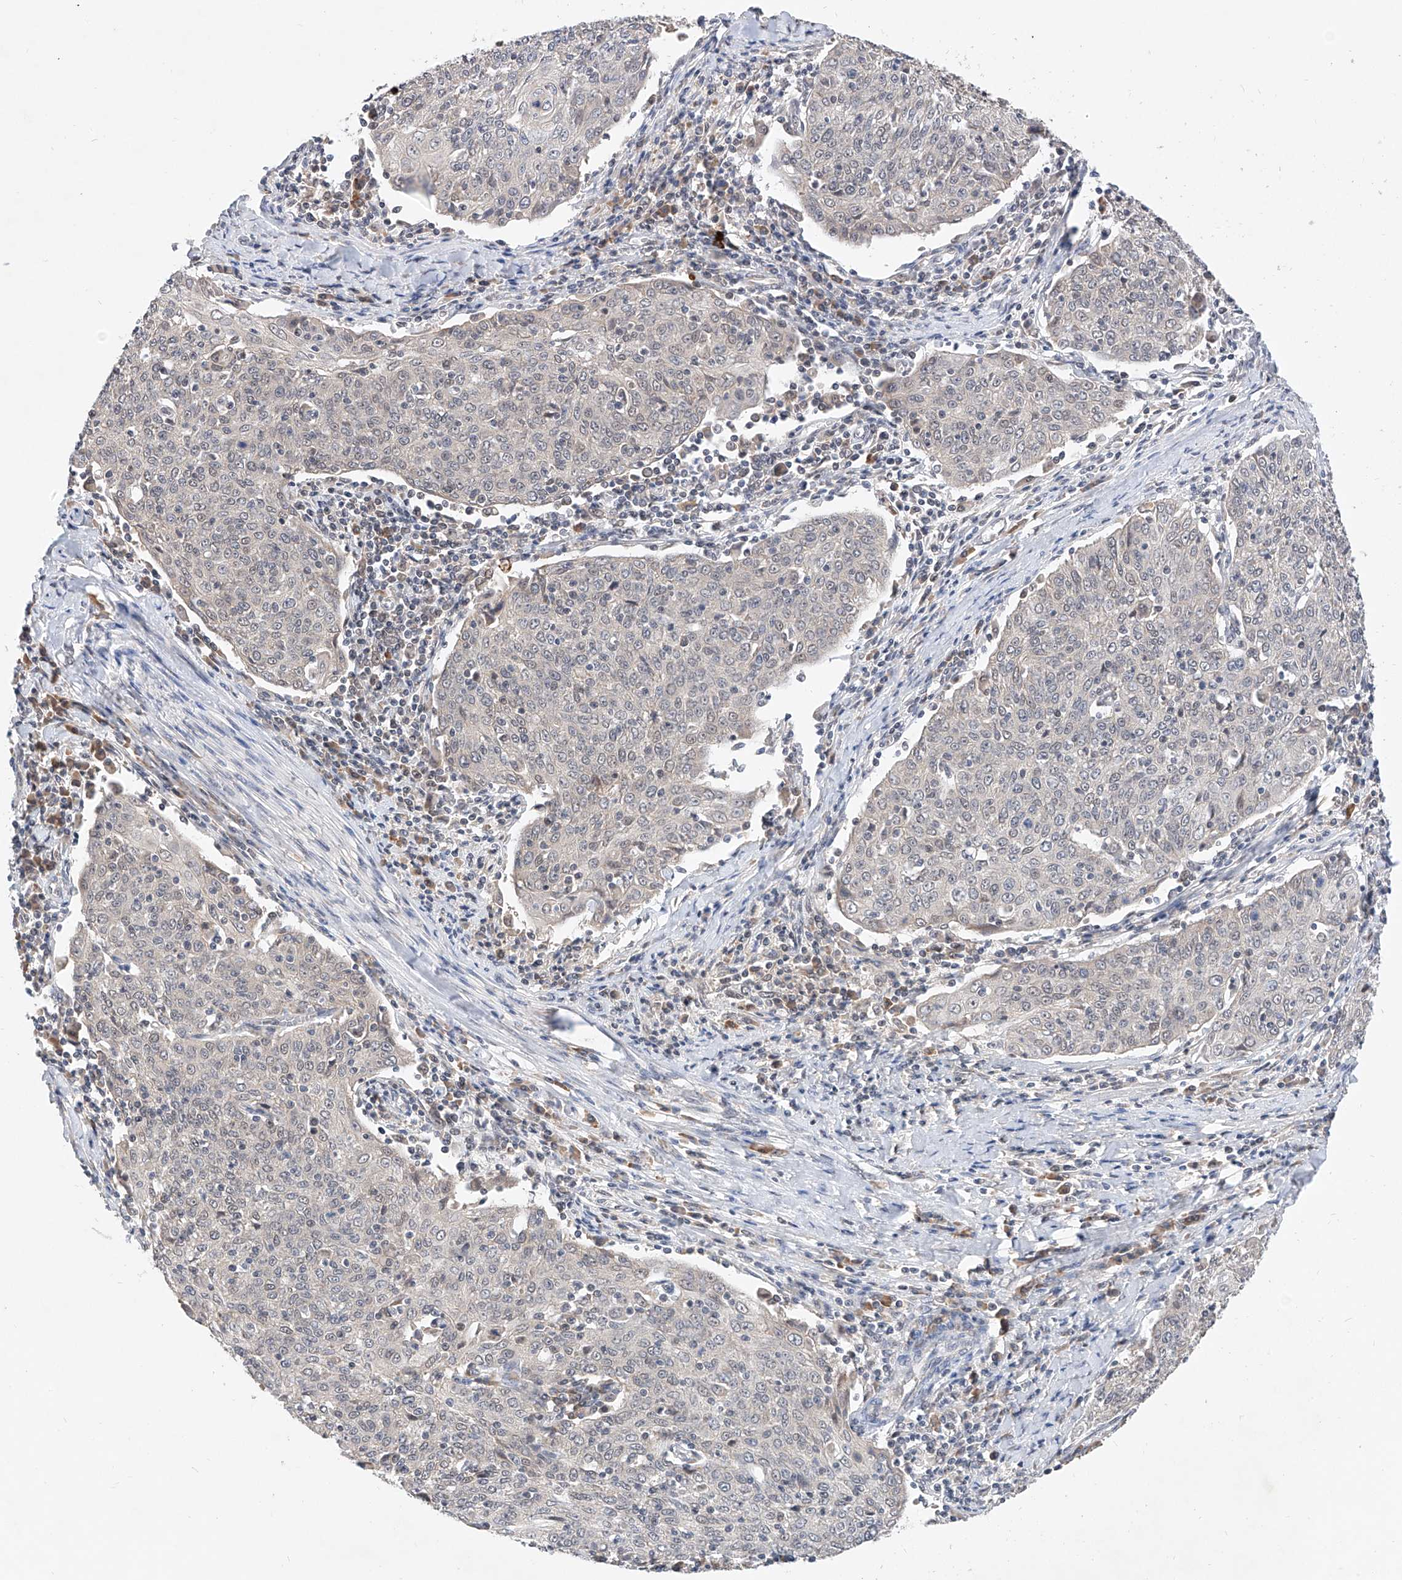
{"staining": {"intensity": "negative", "quantity": "none", "location": "none"}, "tissue": "cervical cancer", "cell_type": "Tumor cells", "image_type": "cancer", "snomed": [{"axis": "morphology", "description": "Squamous cell carcinoma, NOS"}, {"axis": "topography", "description": "Cervix"}], "caption": "High magnification brightfield microscopy of squamous cell carcinoma (cervical) stained with DAB (3,3'-diaminobenzidine) (brown) and counterstained with hematoxylin (blue): tumor cells show no significant staining.", "gene": "CARMIL3", "patient": {"sex": "female", "age": 48}}